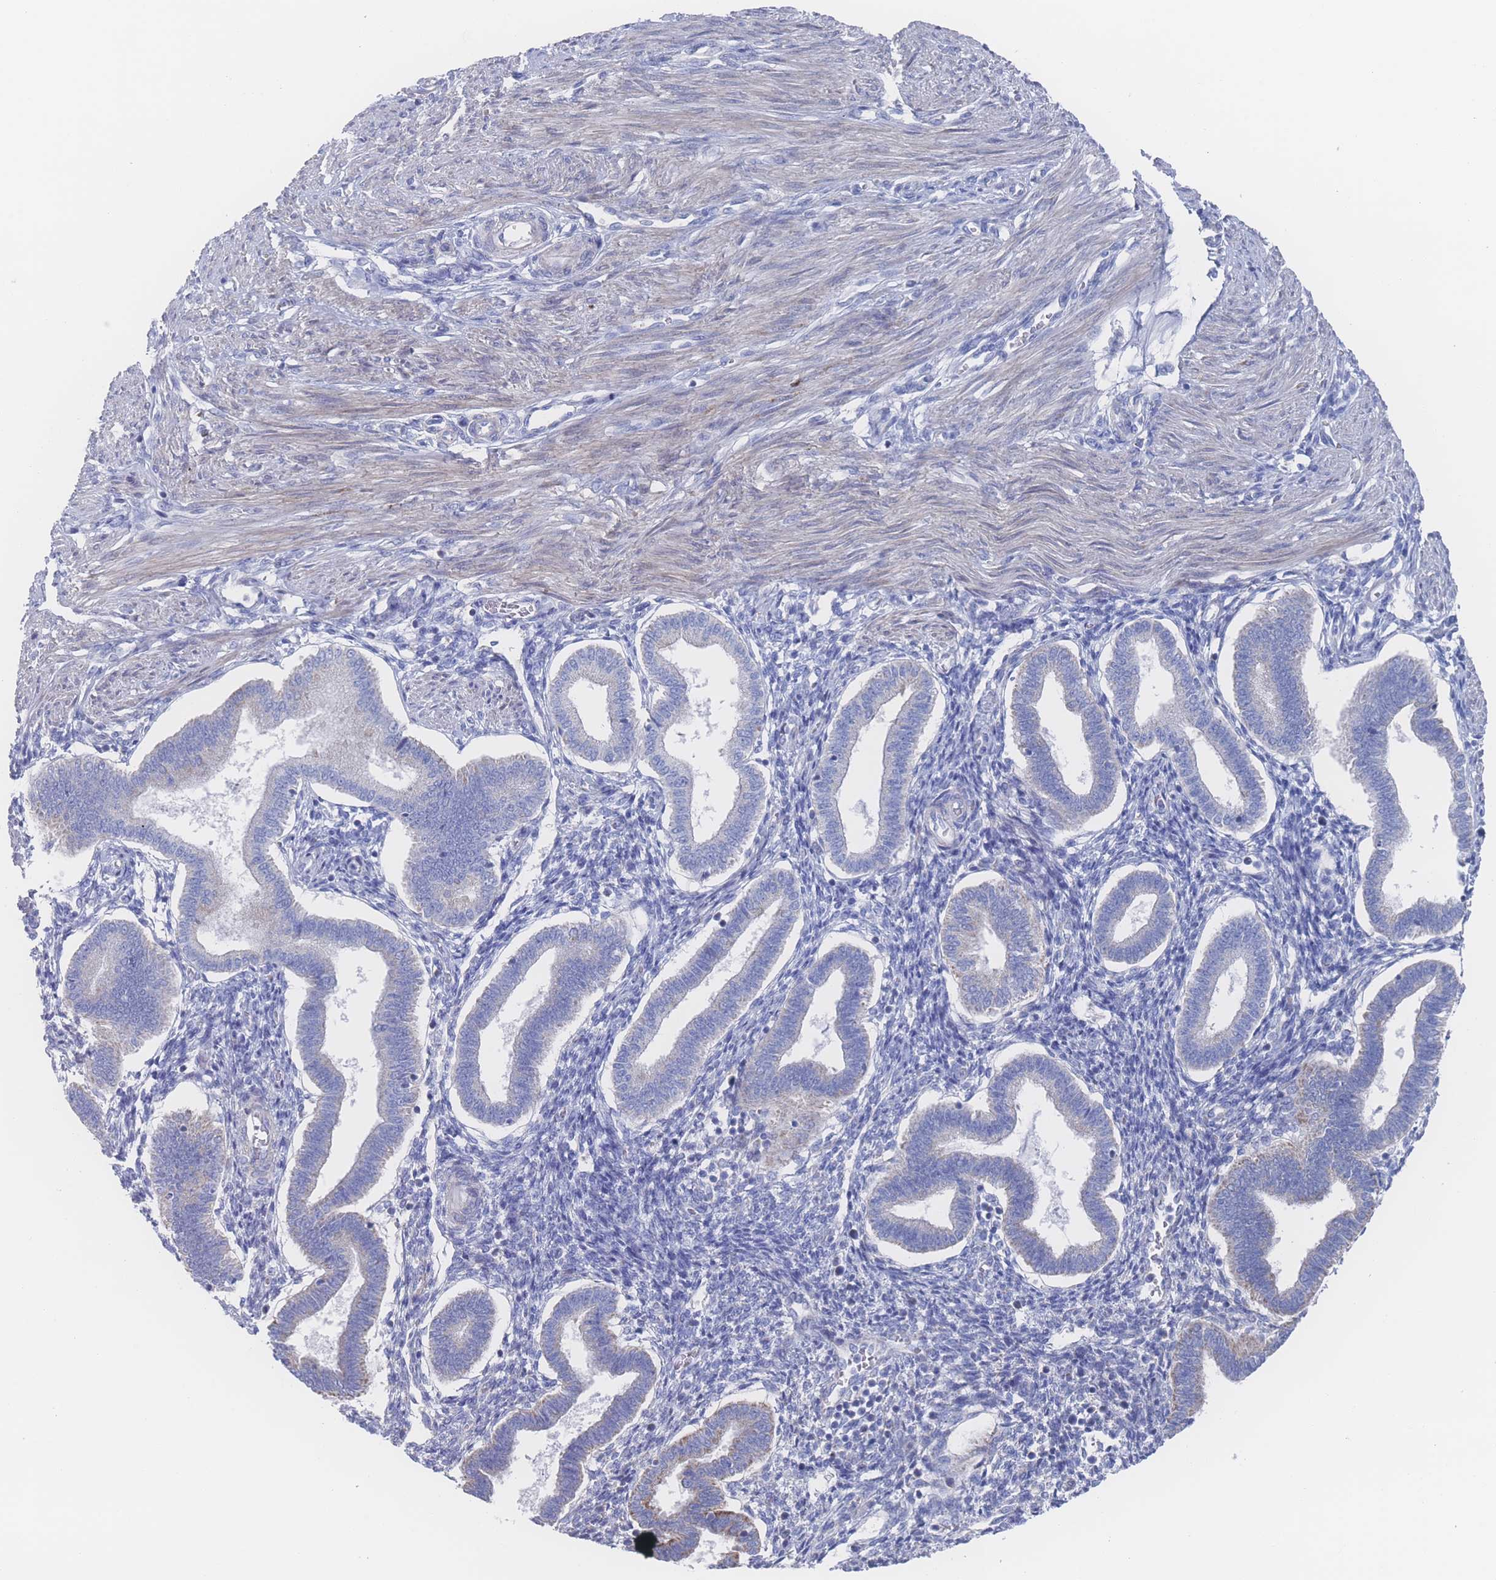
{"staining": {"intensity": "negative", "quantity": "none", "location": "none"}, "tissue": "endometrium", "cell_type": "Cells in endometrial stroma", "image_type": "normal", "snomed": [{"axis": "morphology", "description": "Normal tissue, NOS"}, {"axis": "topography", "description": "Endometrium"}], "caption": "Histopathology image shows no protein staining in cells in endometrial stroma of normal endometrium. Nuclei are stained in blue.", "gene": "SNPH", "patient": {"sex": "female", "age": 24}}